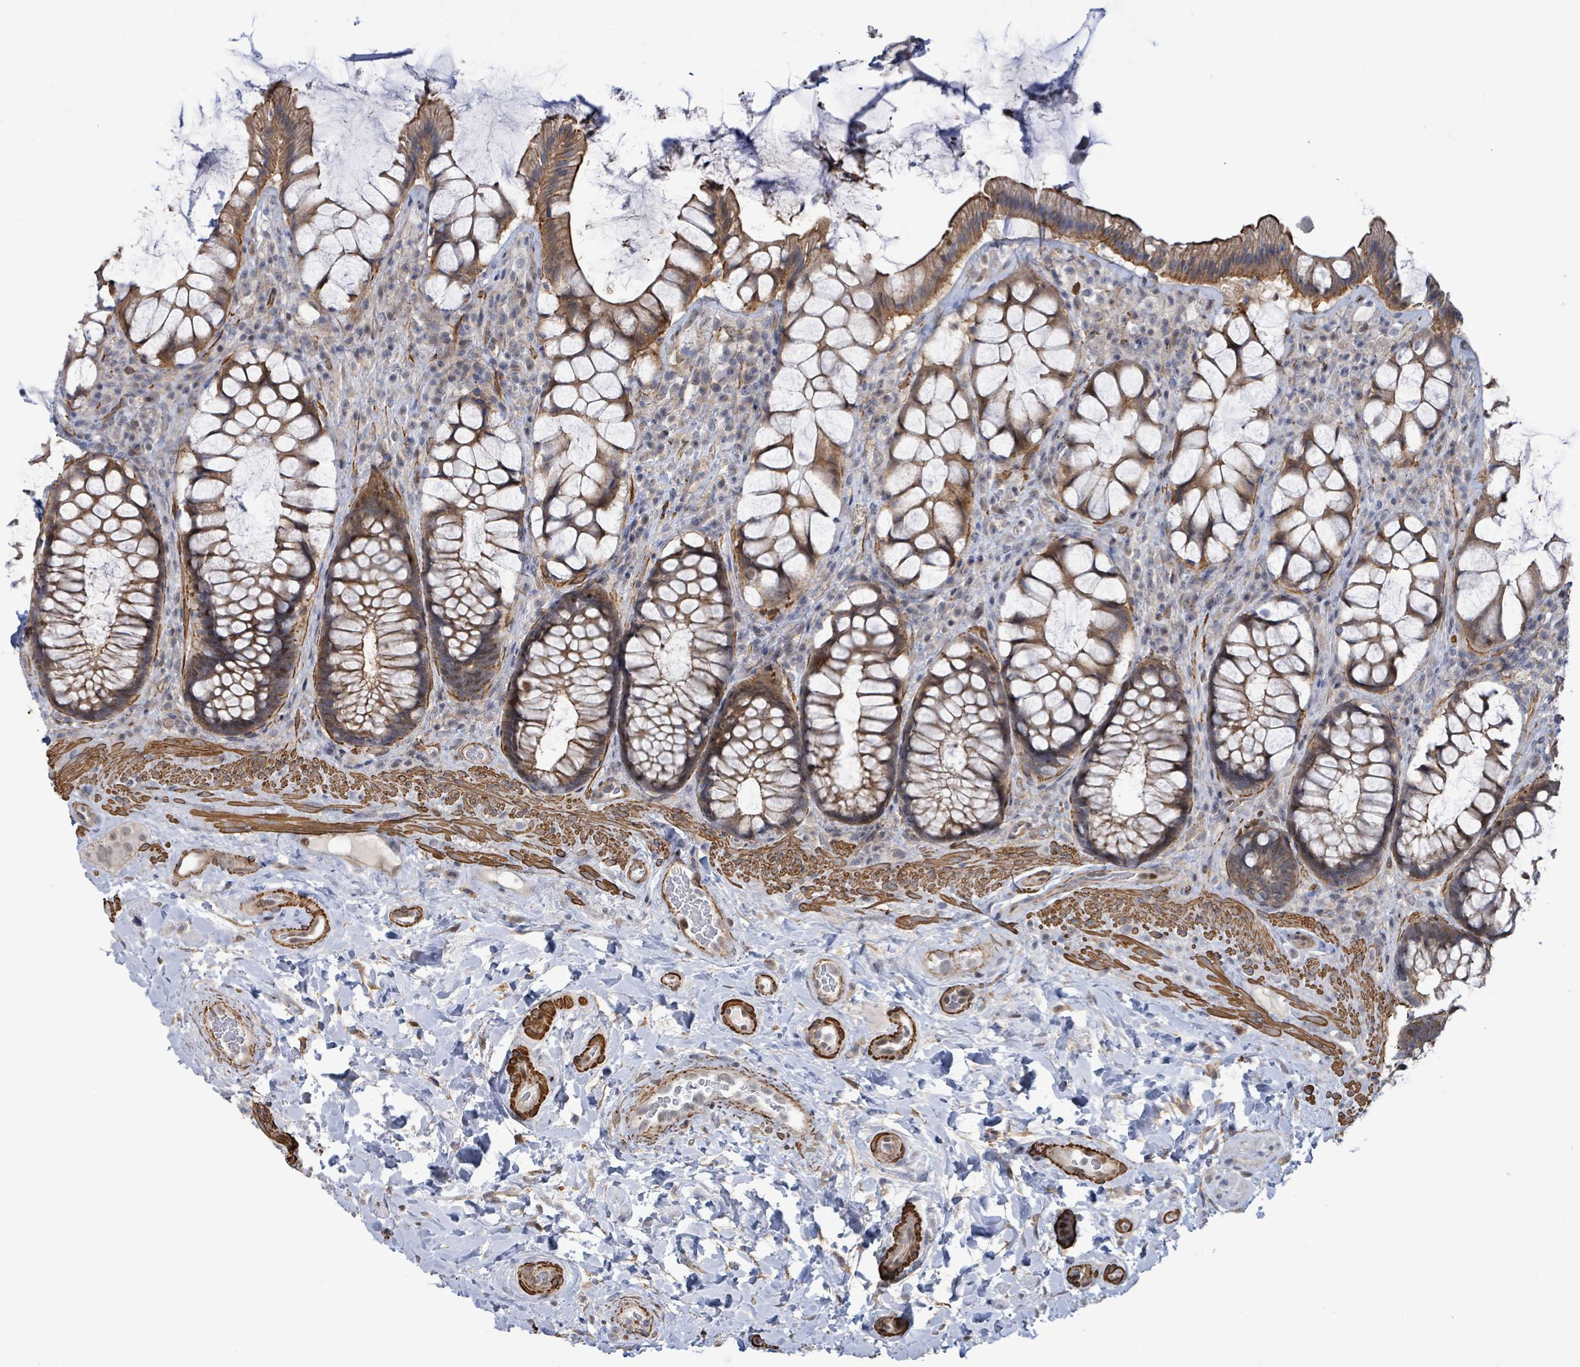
{"staining": {"intensity": "moderate", "quantity": ">75%", "location": "cytoplasmic/membranous"}, "tissue": "rectum", "cell_type": "Glandular cells", "image_type": "normal", "snomed": [{"axis": "morphology", "description": "Normal tissue, NOS"}, {"axis": "topography", "description": "Rectum"}], "caption": "High-power microscopy captured an immunohistochemistry image of normal rectum, revealing moderate cytoplasmic/membranous expression in approximately >75% of glandular cells.", "gene": "DMRTC1B", "patient": {"sex": "female", "age": 58}}